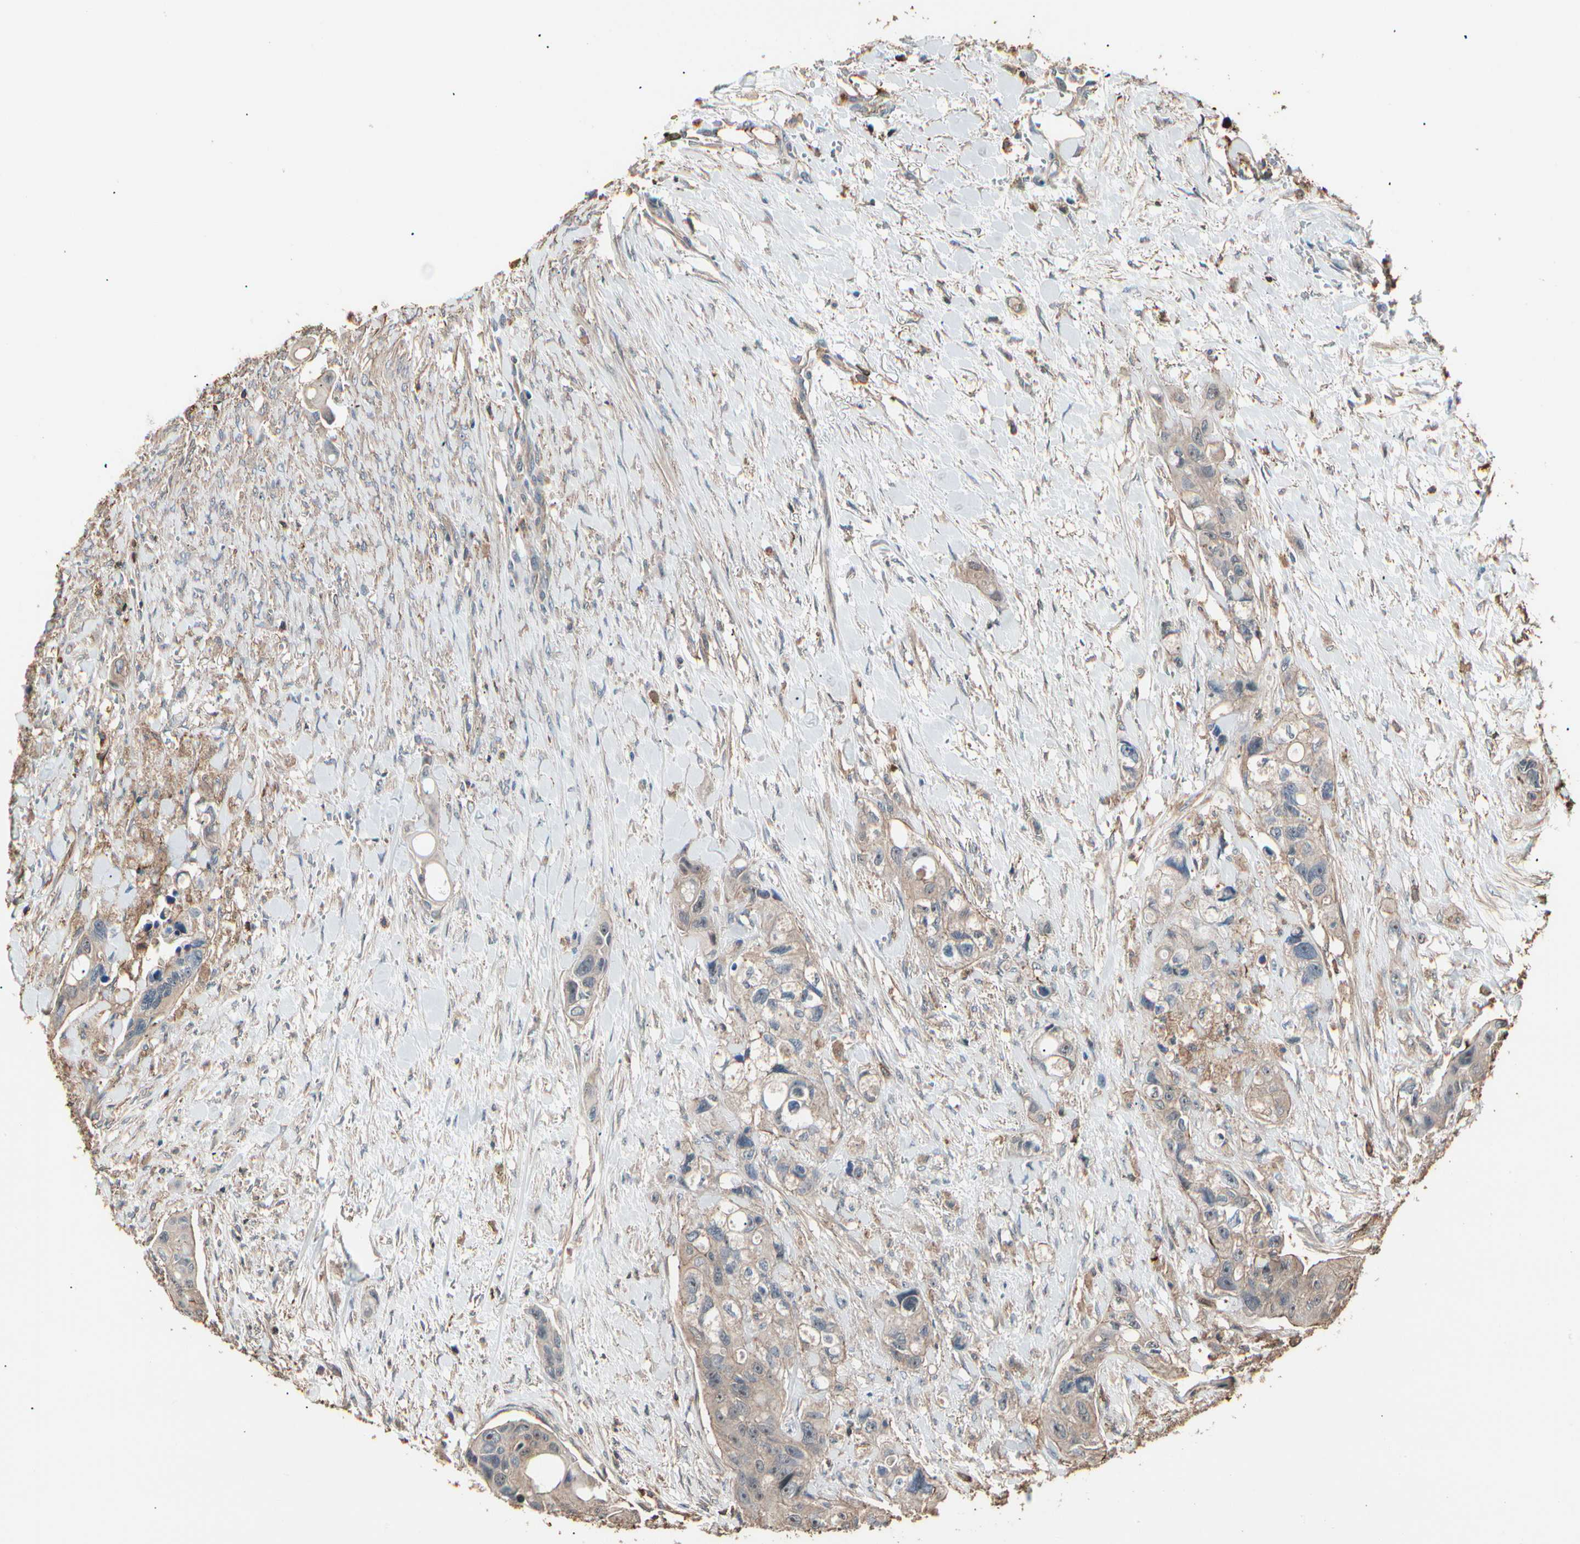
{"staining": {"intensity": "weak", "quantity": ">75%", "location": "cytoplasmic/membranous"}, "tissue": "colorectal cancer", "cell_type": "Tumor cells", "image_type": "cancer", "snomed": [{"axis": "morphology", "description": "Adenocarcinoma, NOS"}, {"axis": "topography", "description": "Colon"}], "caption": "Tumor cells reveal low levels of weak cytoplasmic/membranous expression in approximately >75% of cells in colorectal cancer.", "gene": "MAPK13", "patient": {"sex": "female", "age": 57}}